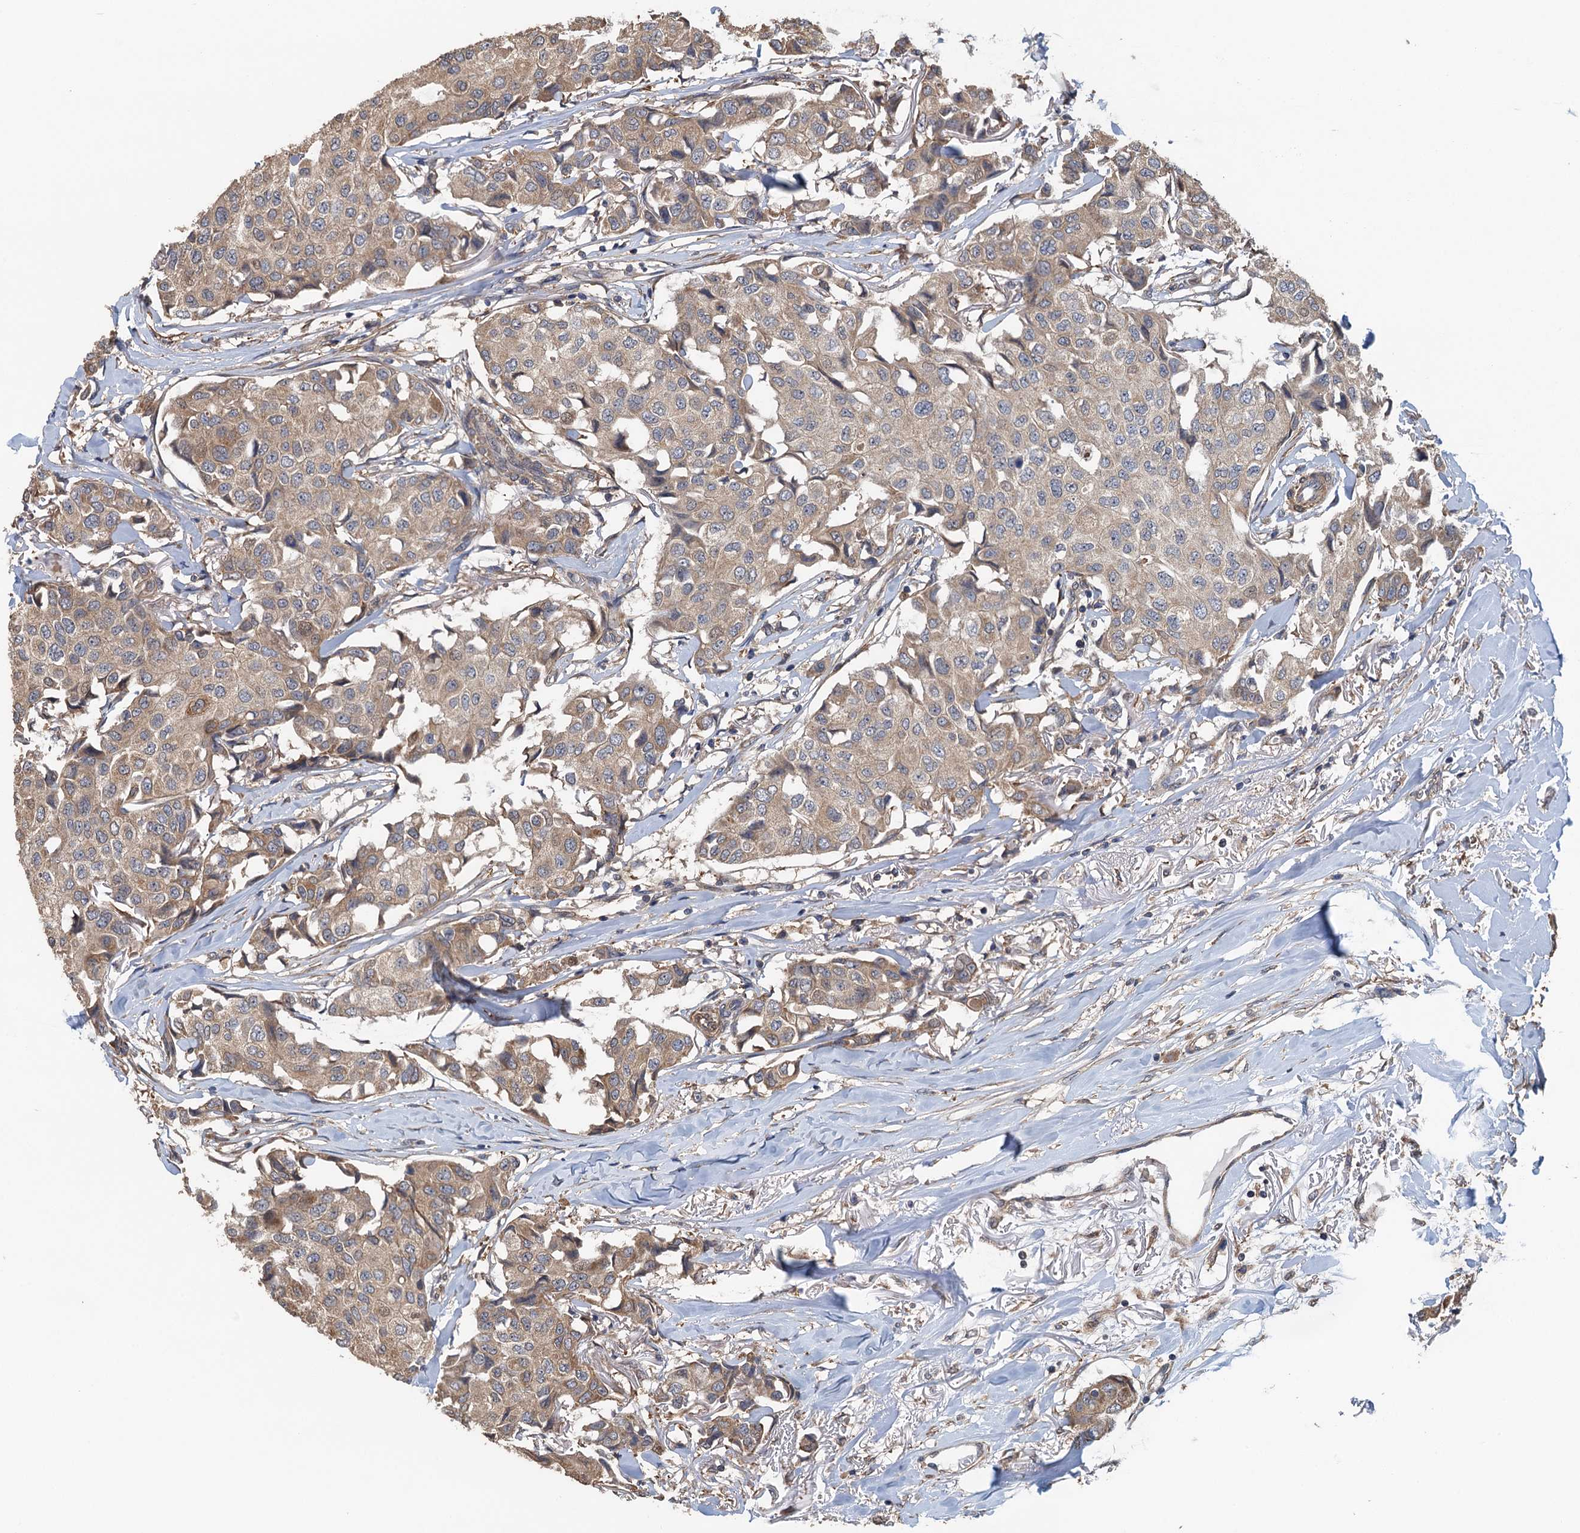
{"staining": {"intensity": "moderate", "quantity": ">75%", "location": "cytoplasmic/membranous"}, "tissue": "breast cancer", "cell_type": "Tumor cells", "image_type": "cancer", "snomed": [{"axis": "morphology", "description": "Duct carcinoma"}, {"axis": "topography", "description": "Breast"}], "caption": "Human breast cancer stained for a protein (brown) exhibits moderate cytoplasmic/membranous positive expression in approximately >75% of tumor cells.", "gene": "MEAK7", "patient": {"sex": "female", "age": 80}}